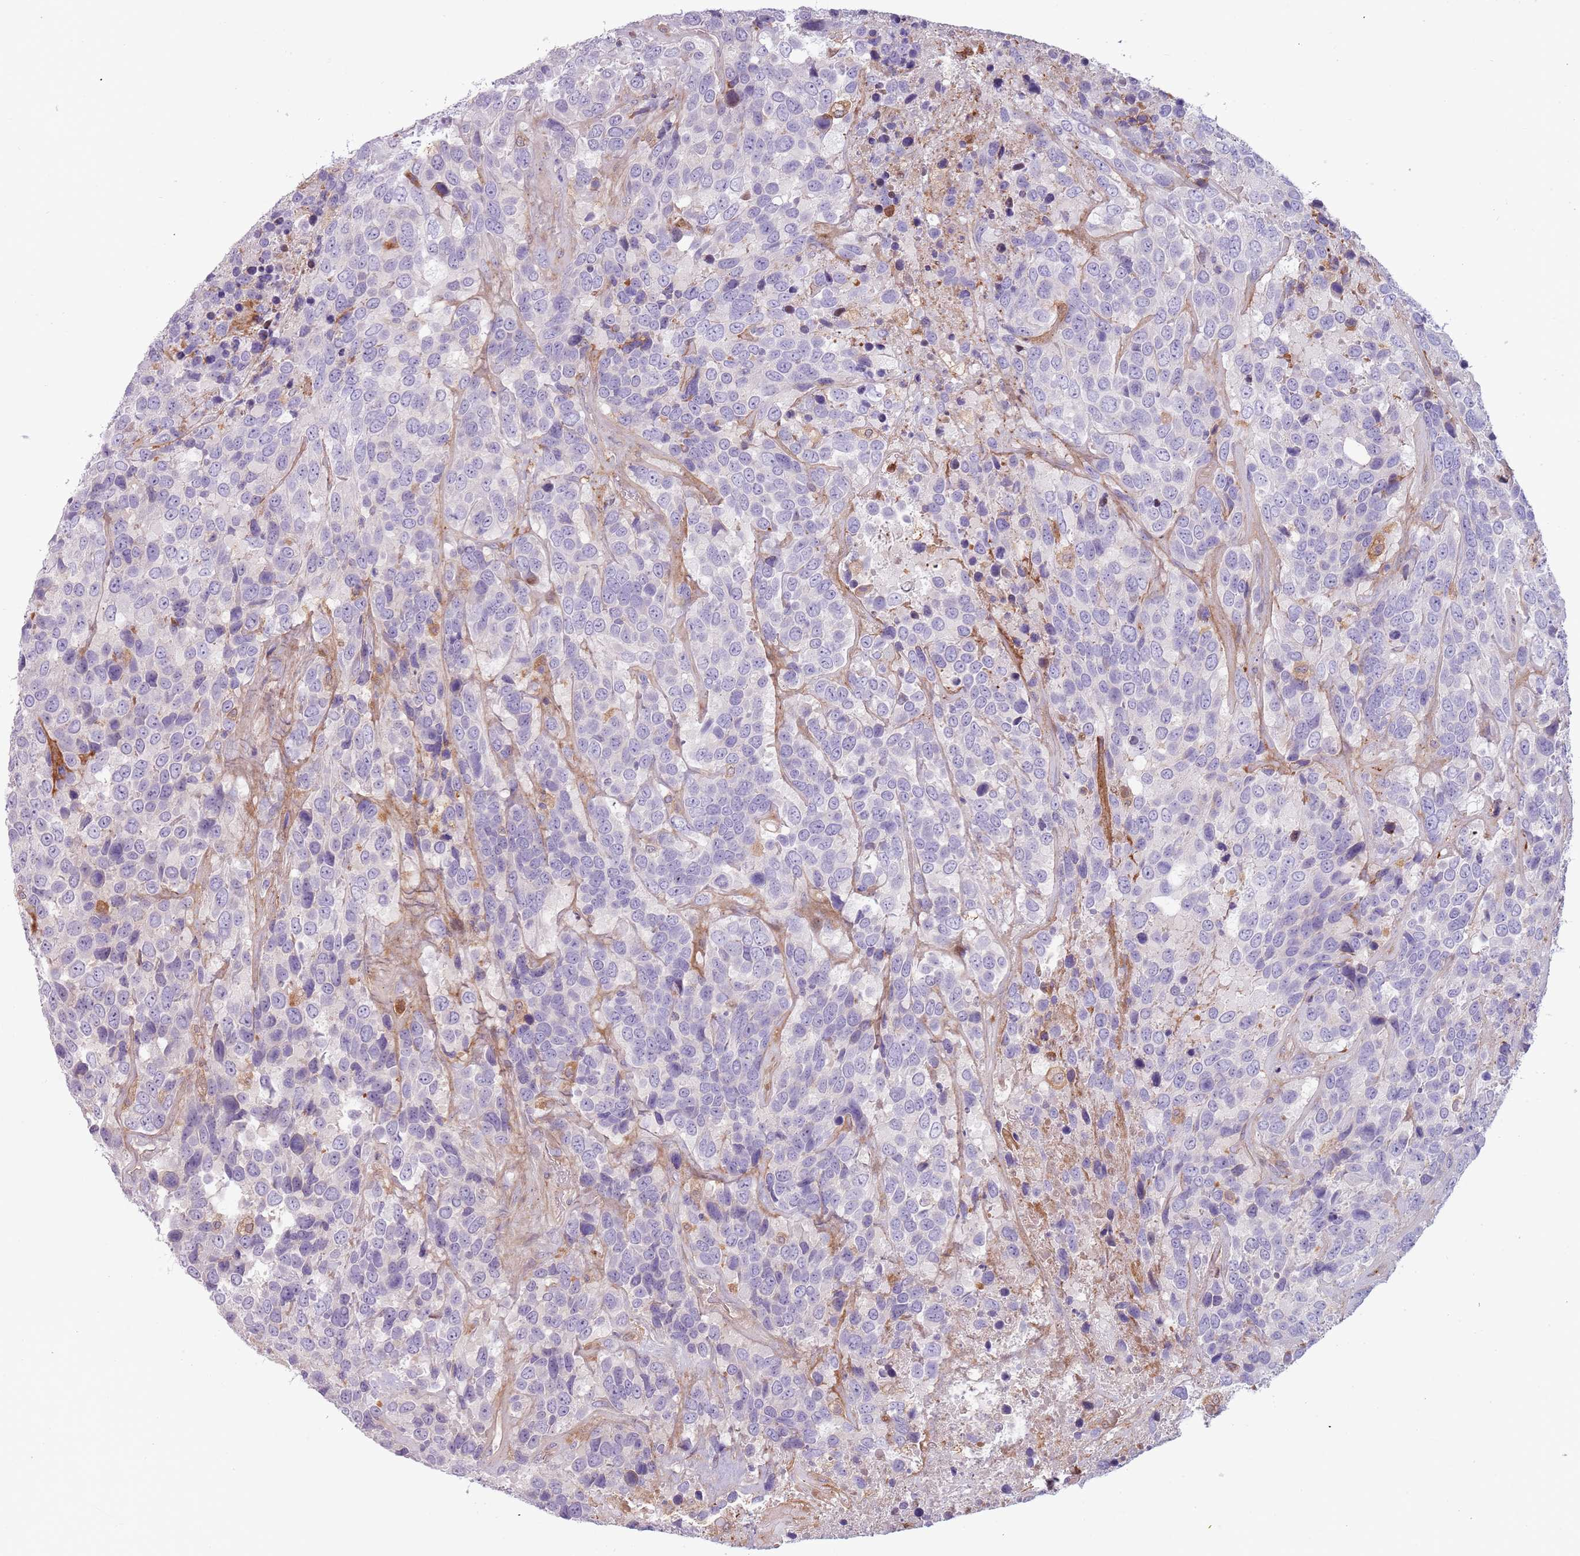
{"staining": {"intensity": "negative", "quantity": "none", "location": "none"}, "tissue": "urothelial cancer", "cell_type": "Tumor cells", "image_type": "cancer", "snomed": [{"axis": "morphology", "description": "Urothelial carcinoma, High grade"}, {"axis": "topography", "description": "Urinary bladder"}], "caption": "High magnification brightfield microscopy of high-grade urothelial carcinoma stained with DAB (brown) and counterstained with hematoxylin (blue): tumor cells show no significant expression. (DAB immunohistochemistry visualized using brightfield microscopy, high magnification).", "gene": "NADK", "patient": {"sex": "female", "age": 70}}